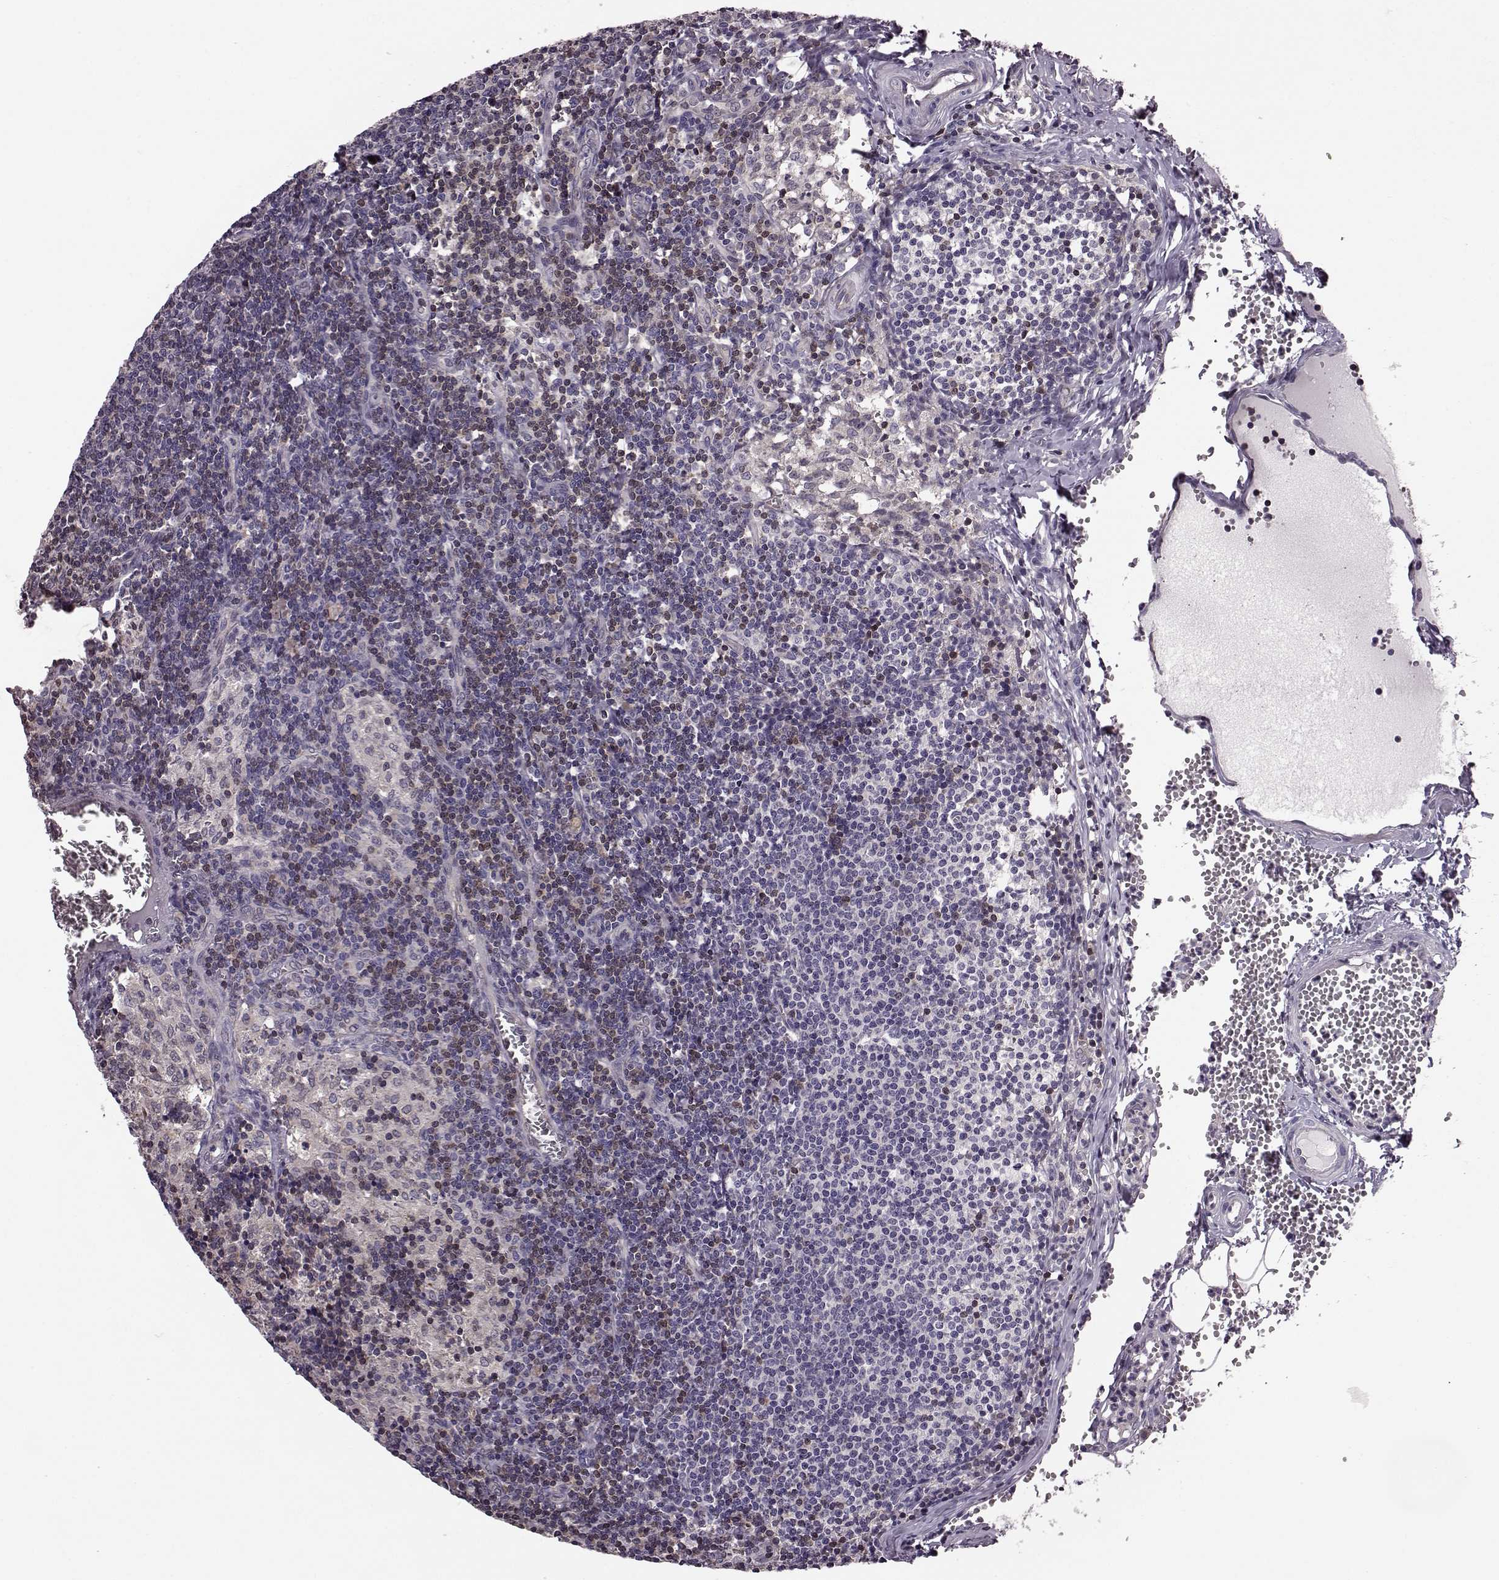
{"staining": {"intensity": "negative", "quantity": "none", "location": "none"}, "tissue": "lymph node", "cell_type": "Germinal center cells", "image_type": "normal", "snomed": [{"axis": "morphology", "description": "Normal tissue, NOS"}, {"axis": "topography", "description": "Lymph node"}], "caption": "Immunohistochemistry histopathology image of benign human lymph node stained for a protein (brown), which demonstrates no expression in germinal center cells.", "gene": "CDC42SE1", "patient": {"sex": "female", "age": 50}}